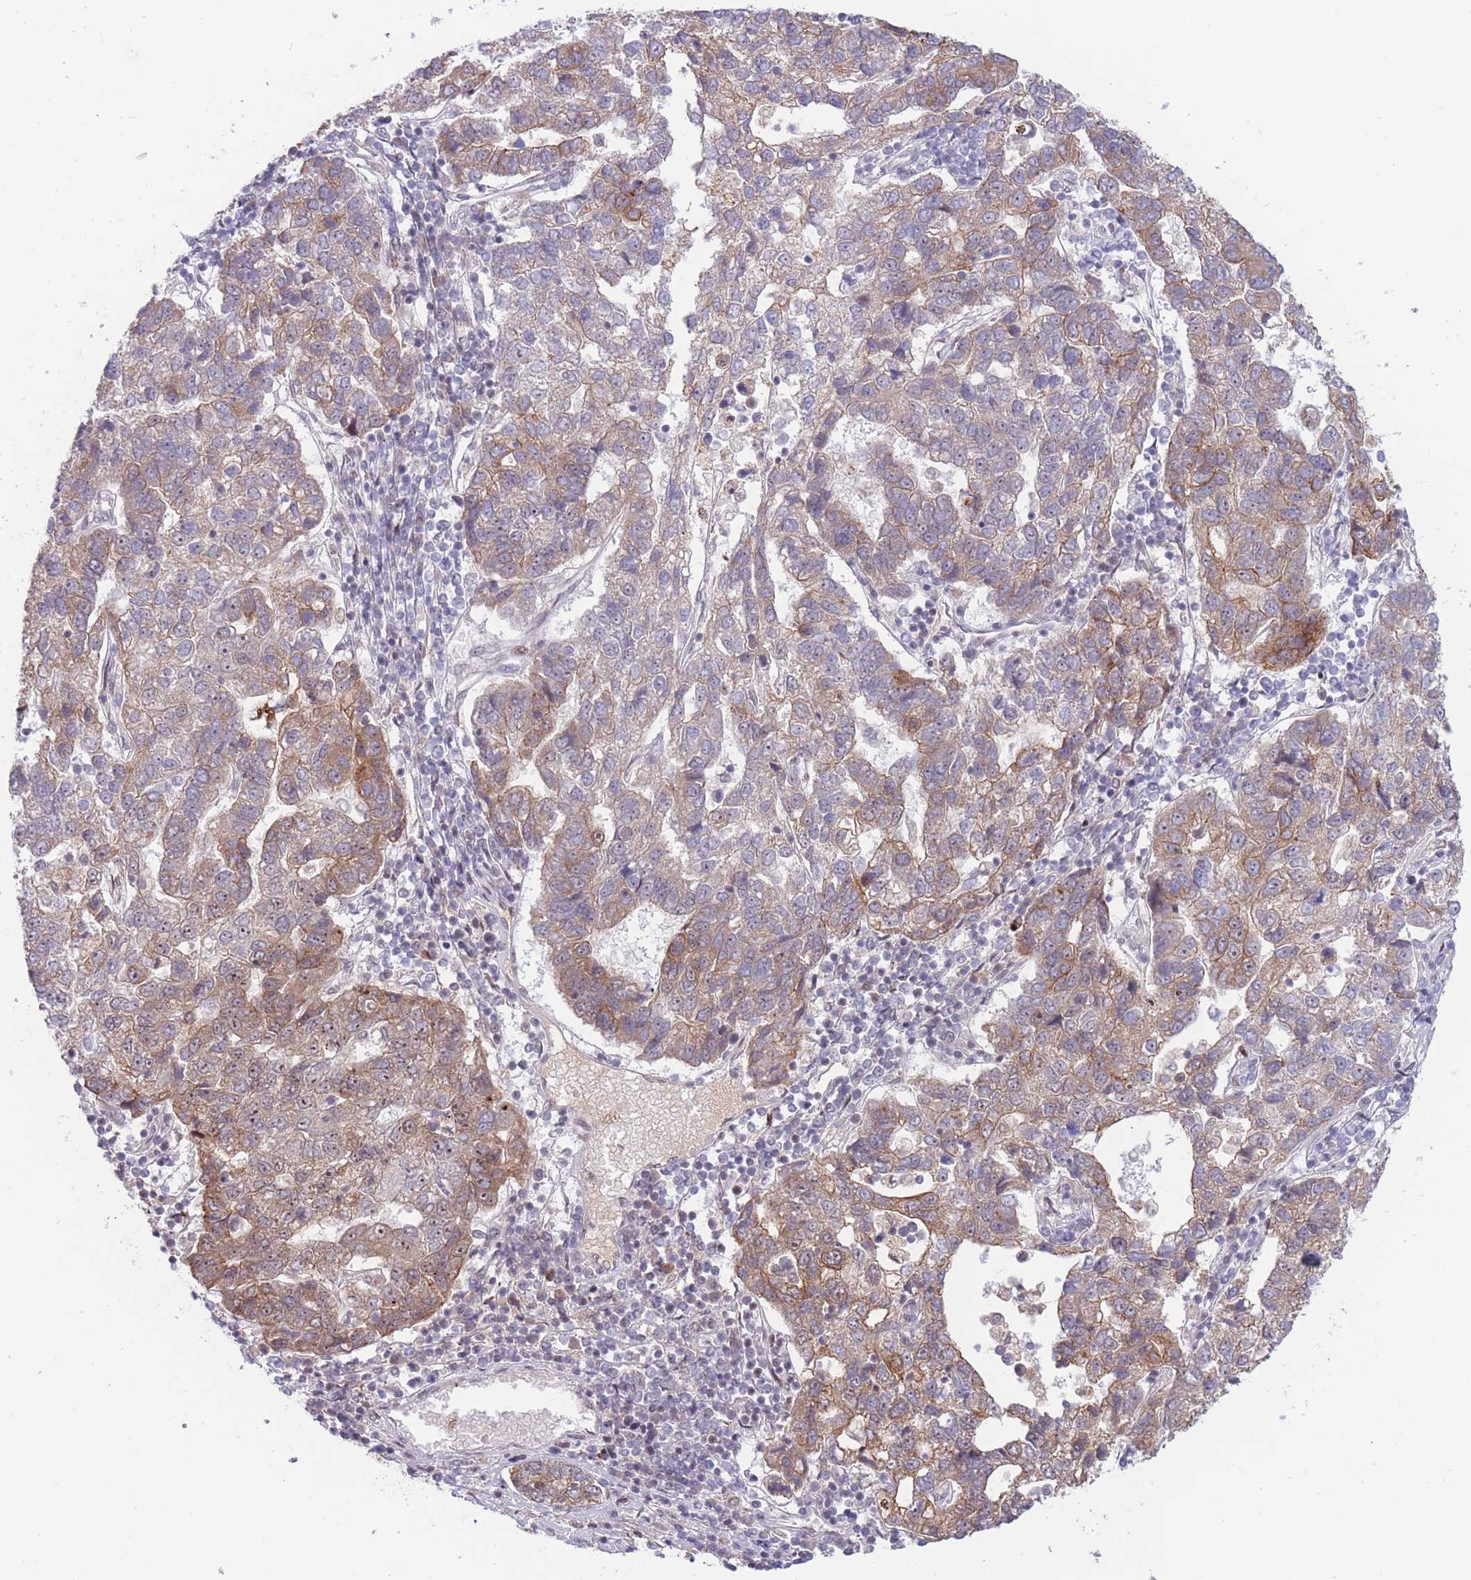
{"staining": {"intensity": "moderate", "quantity": "25%-75%", "location": "cytoplasmic/membranous,nuclear"}, "tissue": "pancreatic cancer", "cell_type": "Tumor cells", "image_type": "cancer", "snomed": [{"axis": "morphology", "description": "Adenocarcinoma, NOS"}, {"axis": "topography", "description": "Pancreas"}], "caption": "DAB immunohistochemical staining of pancreatic cancer (adenocarcinoma) reveals moderate cytoplasmic/membranous and nuclear protein expression in about 25%-75% of tumor cells.", "gene": "TARBP2", "patient": {"sex": "female", "age": 61}}